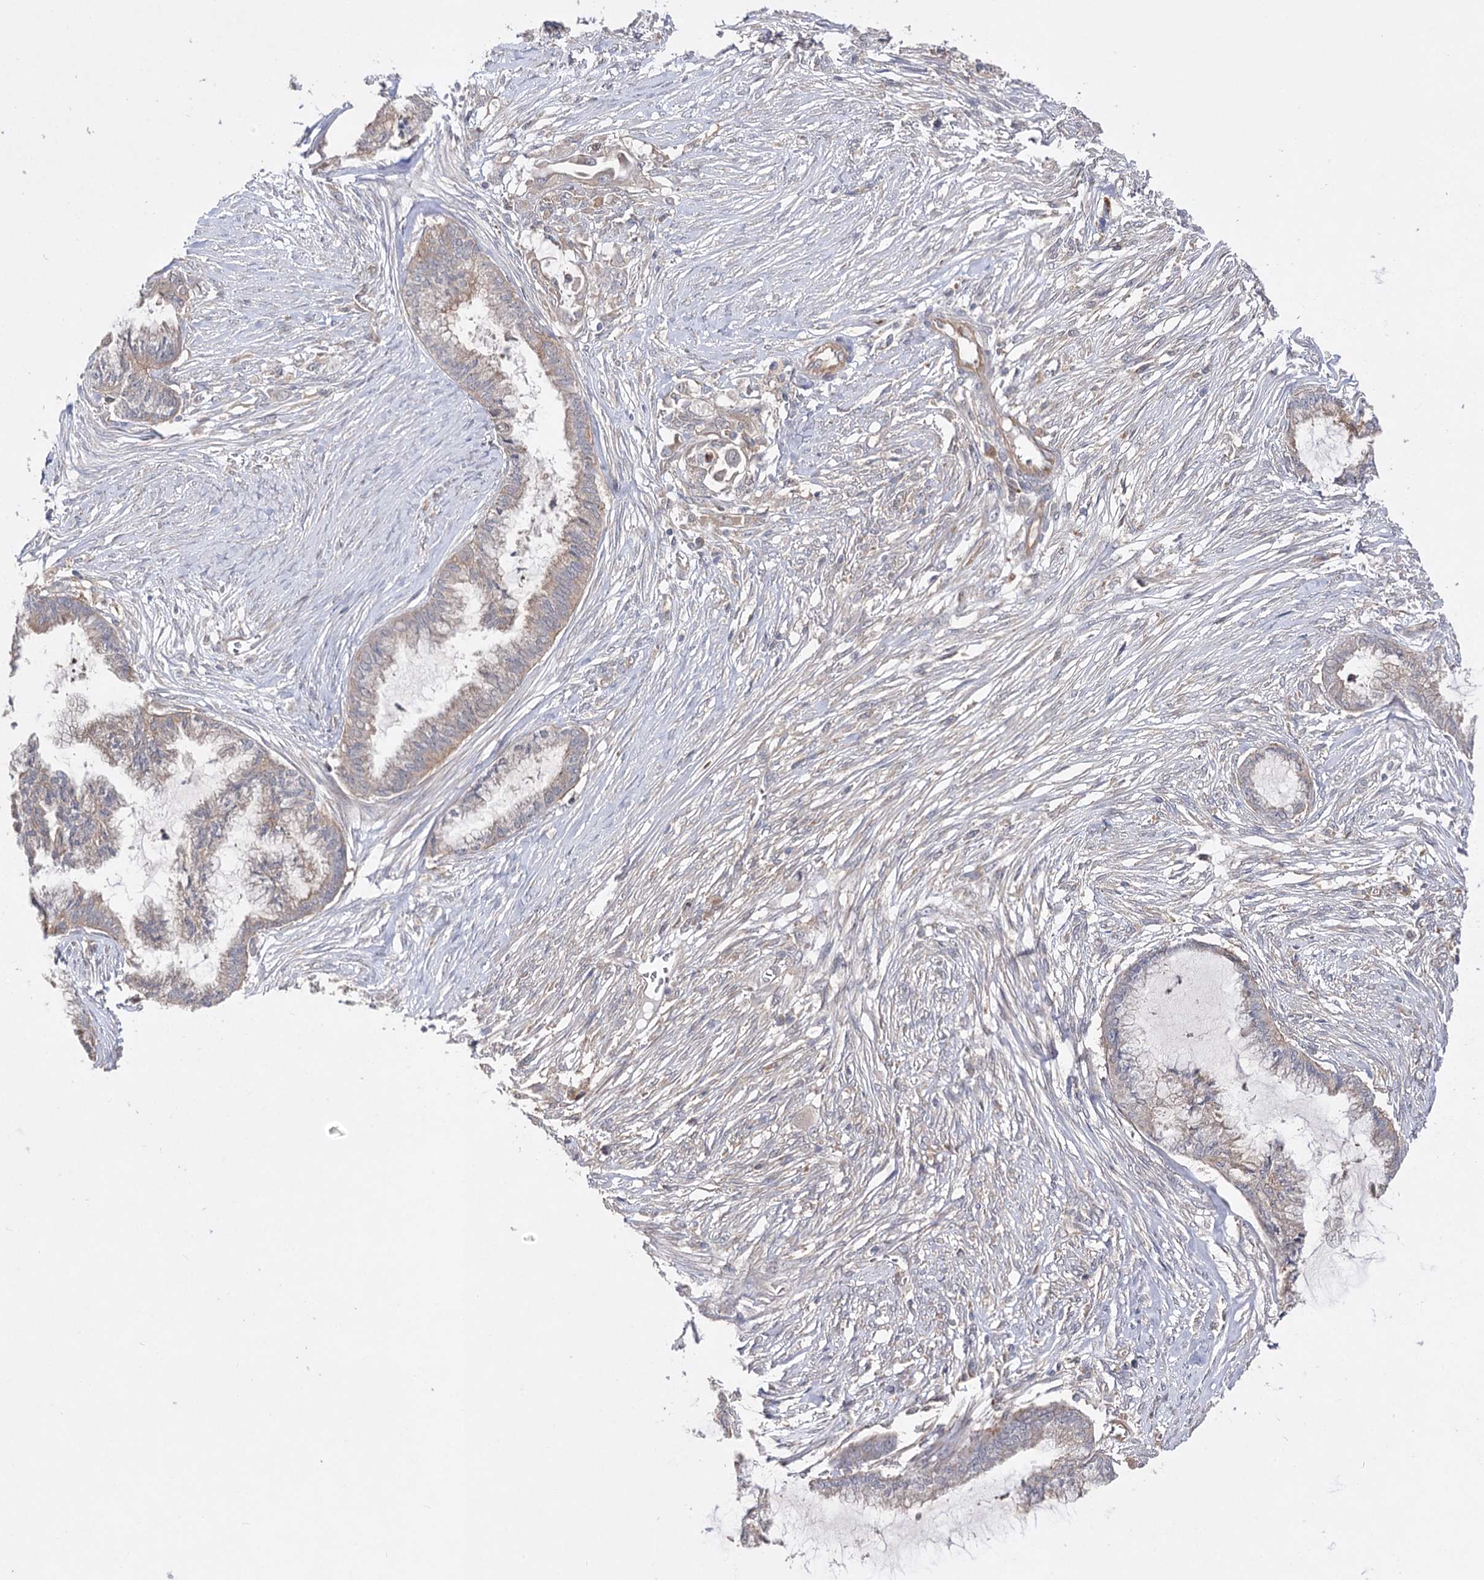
{"staining": {"intensity": "weak", "quantity": "25%-75%", "location": "cytoplasmic/membranous"}, "tissue": "endometrial cancer", "cell_type": "Tumor cells", "image_type": "cancer", "snomed": [{"axis": "morphology", "description": "Adenocarcinoma, NOS"}, {"axis": "topography", "description": "Endometrium"}], "caption": "Endometrial cancer (adenocarcinoma) stained with a brown dye reveals weak cytoplasmic/membranous positive positivity in about 25%-75% of tumor cells.", "gene": "BCR", "patient": {"sex": "female", "age": 86}}